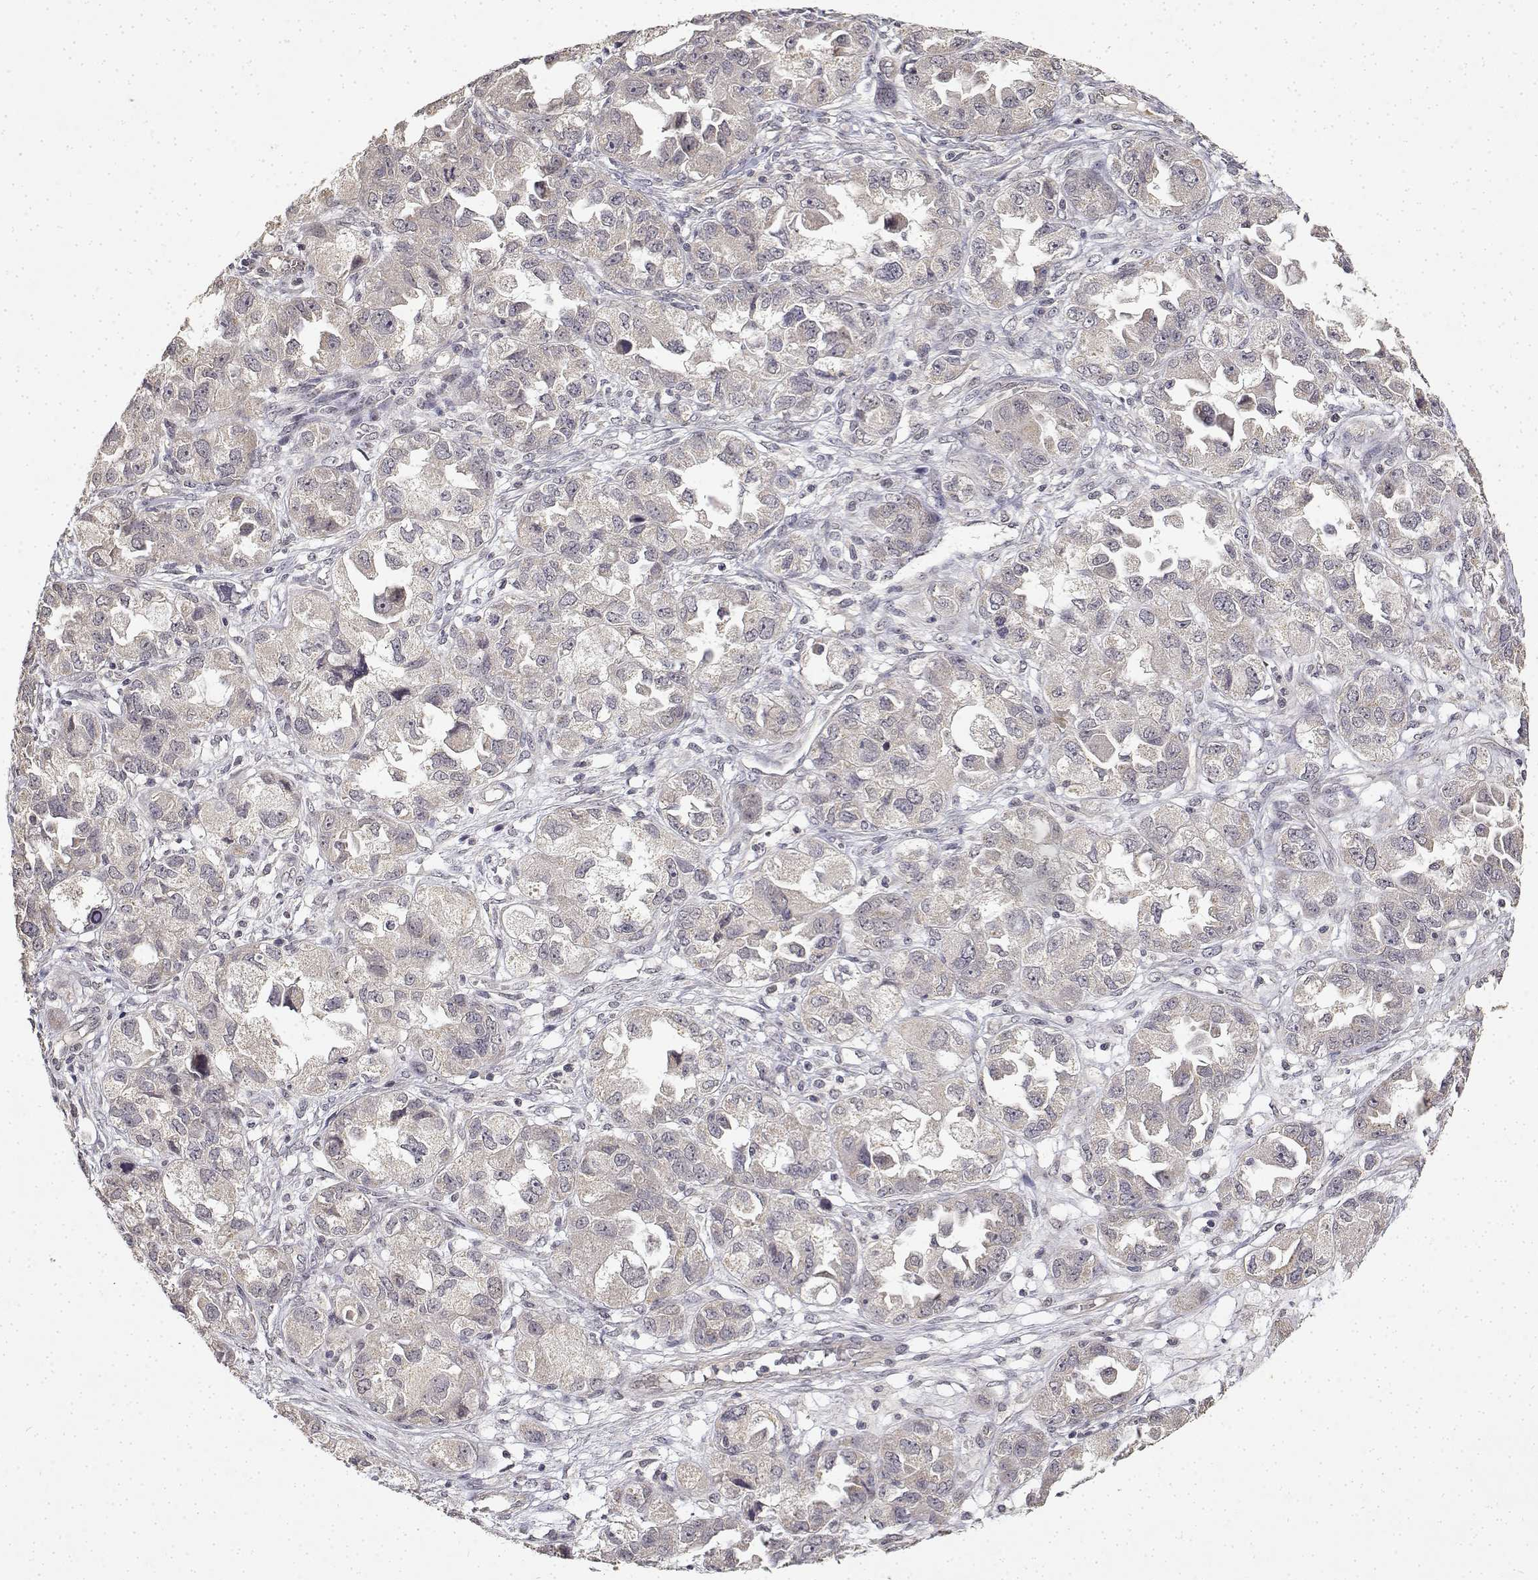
{"staining": {"intensity": "negative", "quantity": "none", "location": "none"}, "tissue": "ovarian cancer", "cell_type": "Tumor cells", "image_type": "cancer", "snomed": [{"axis": "morphology", "description": "Cystadenocarcinoma, serous, NOS"}, {"axis": "topography", "description": "Ovary"}], "caption": "DAB immunohistochemical staining of serous cystadenocarcinoma (ovarian) reveals no significant expression in tumor cells. (DAB immunohistochemistry (IHC) with hematoxylin counter stain).", "gene": "BDNF", "patient": {"sex": "female", "age": 84}}